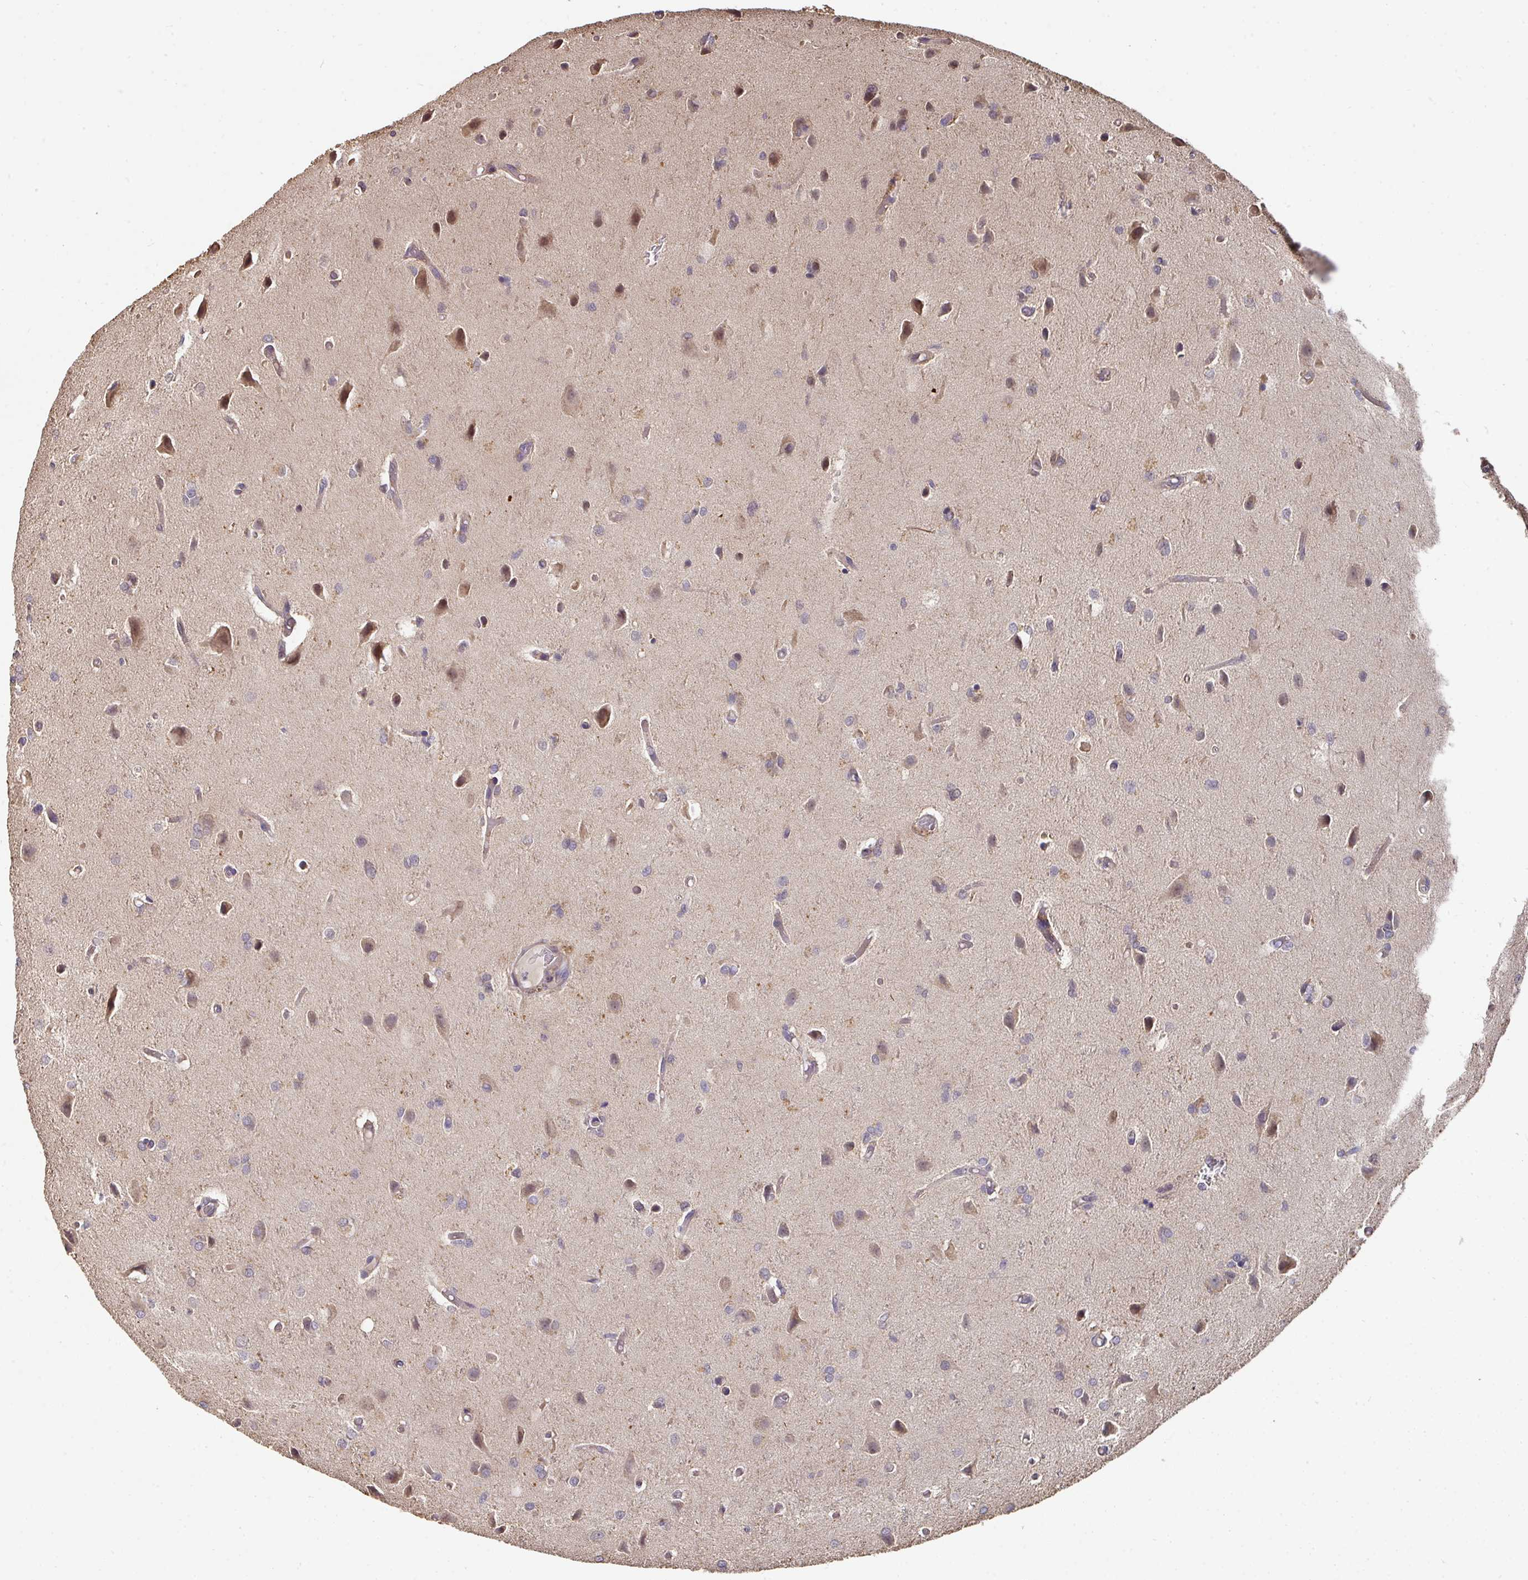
{"staining": {"intensity": "weak", "quantity": "<25%", "location": "cytoplasmic/membranous"}, "tissue": "glioma", "cell_type": "Tumor cells", "image_type": "cancer", "snomed": [{"axis": "morphology", "description": "Glioma, malignant, High grade"}, {"axis": "topography", "description": "Brain"}], "caption": "Micrograph shows no protein staining in tumor cells of malignant high-grade glioma tissue. (DAB (3,3'-diaminobenzidine) immunohistochemistry (IHC) visualized using brightfield microscopy, high magnification).", "gene": "ACVR2B", "patient": {"sex": "female", "age": 50}}